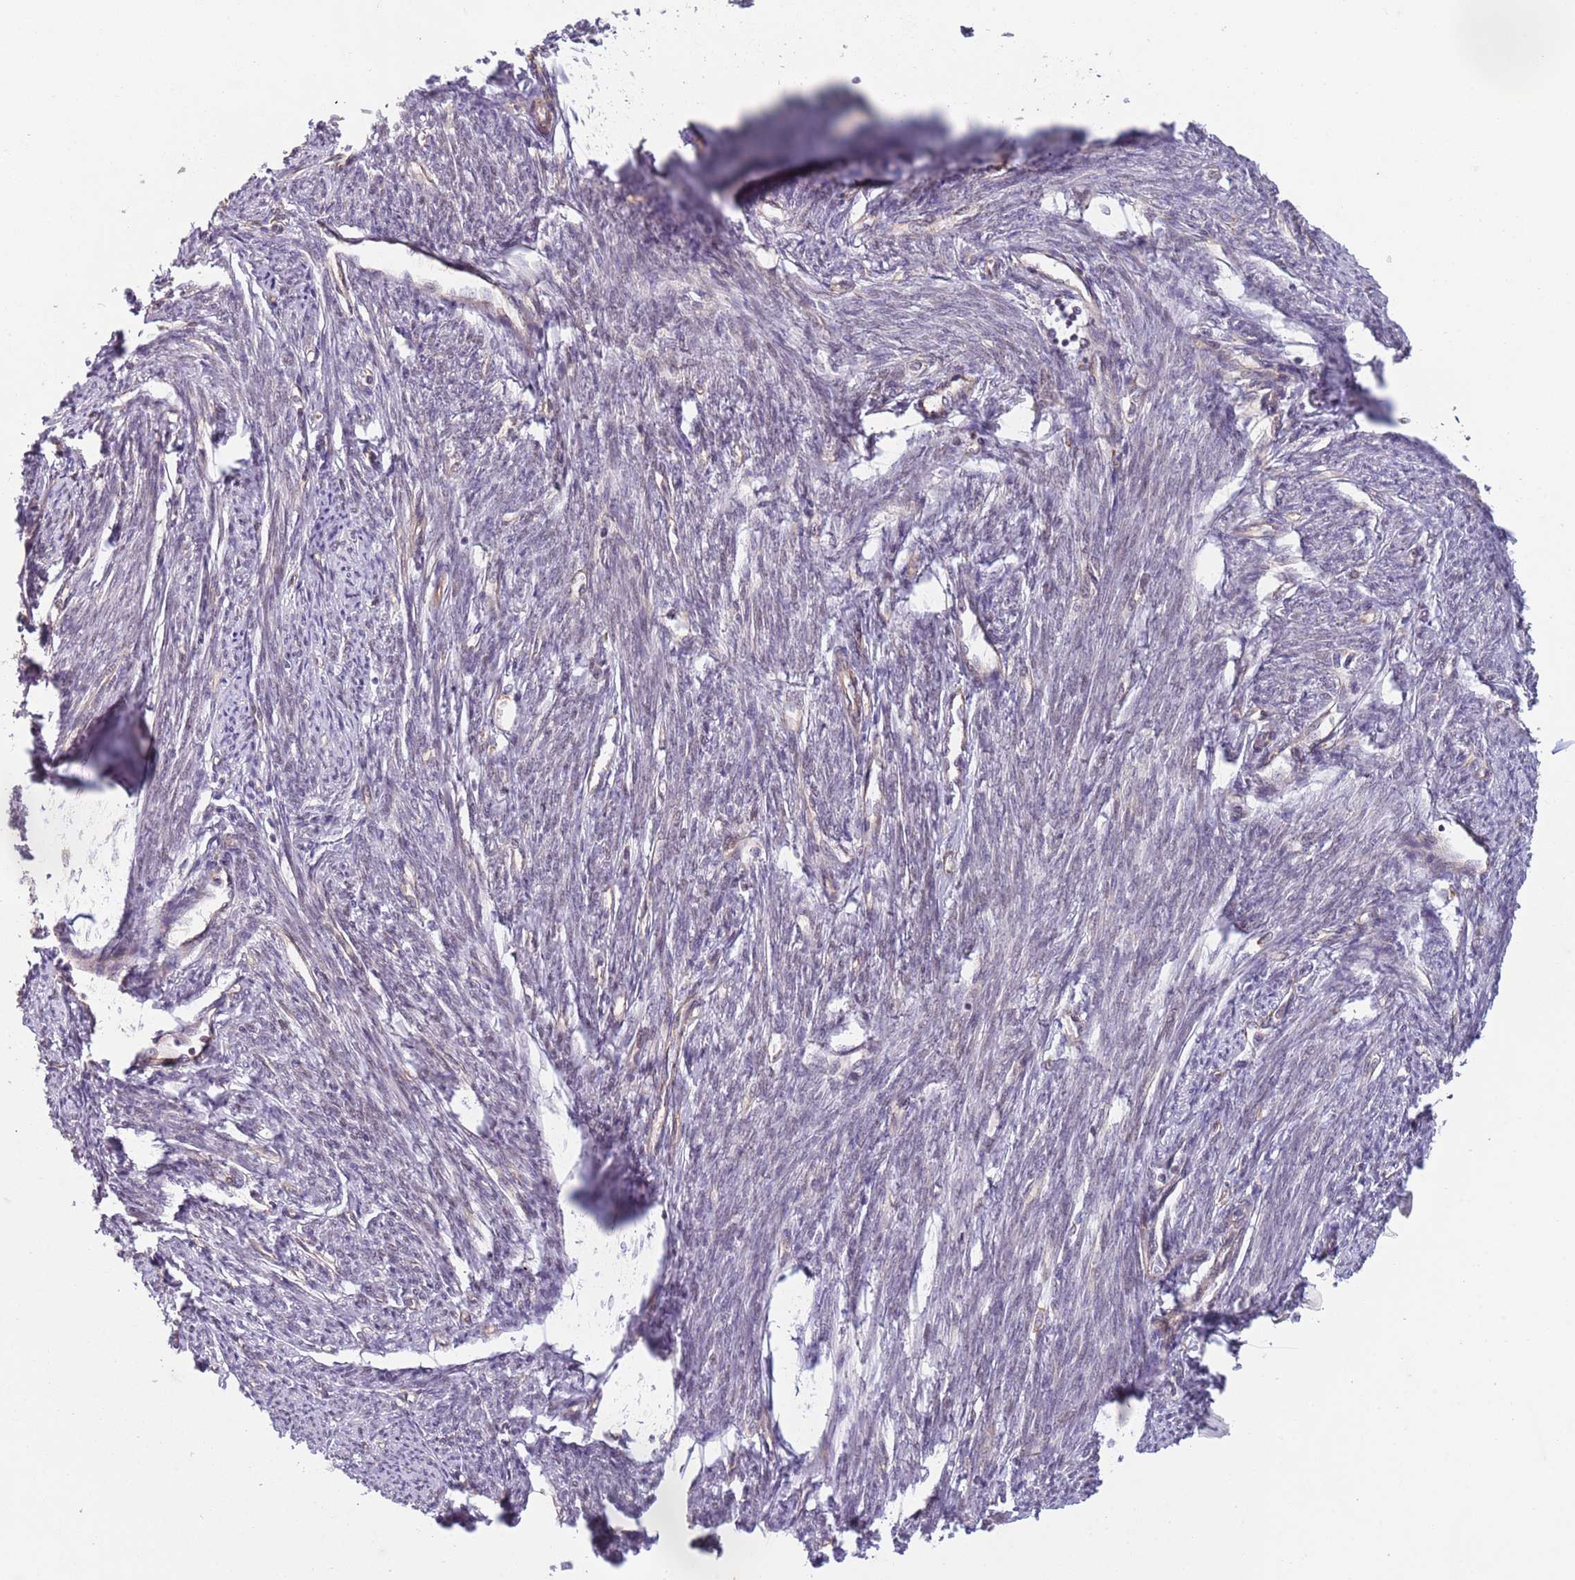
{"staining": {"intensity": "weak", "quantity": "25%-75%", "location": "cytoplasmic/membranous"}, "tissue": "smooth muscle", "cell_type": "Smooth muscle cells", "image_type": "normal", "snomed": [{"axis": "morphology", "description": "Normal tissue, NOS"}, {"axis": "topography", "description": "Smooth muscle"}, {"axis": "topography", "description": "Uterus"}], "caption": "Brown immunohistochemical staining in unremarkable human smooth muscle exhibits weak cytoplasmic/membranous staining in approximately 25%-75% of smooth muscle cells. (brown staining indicates protein expression, while blue staining denotes nuclei).", "gene": "CHD9", "patient": {"sex": "female", "age": 59}}